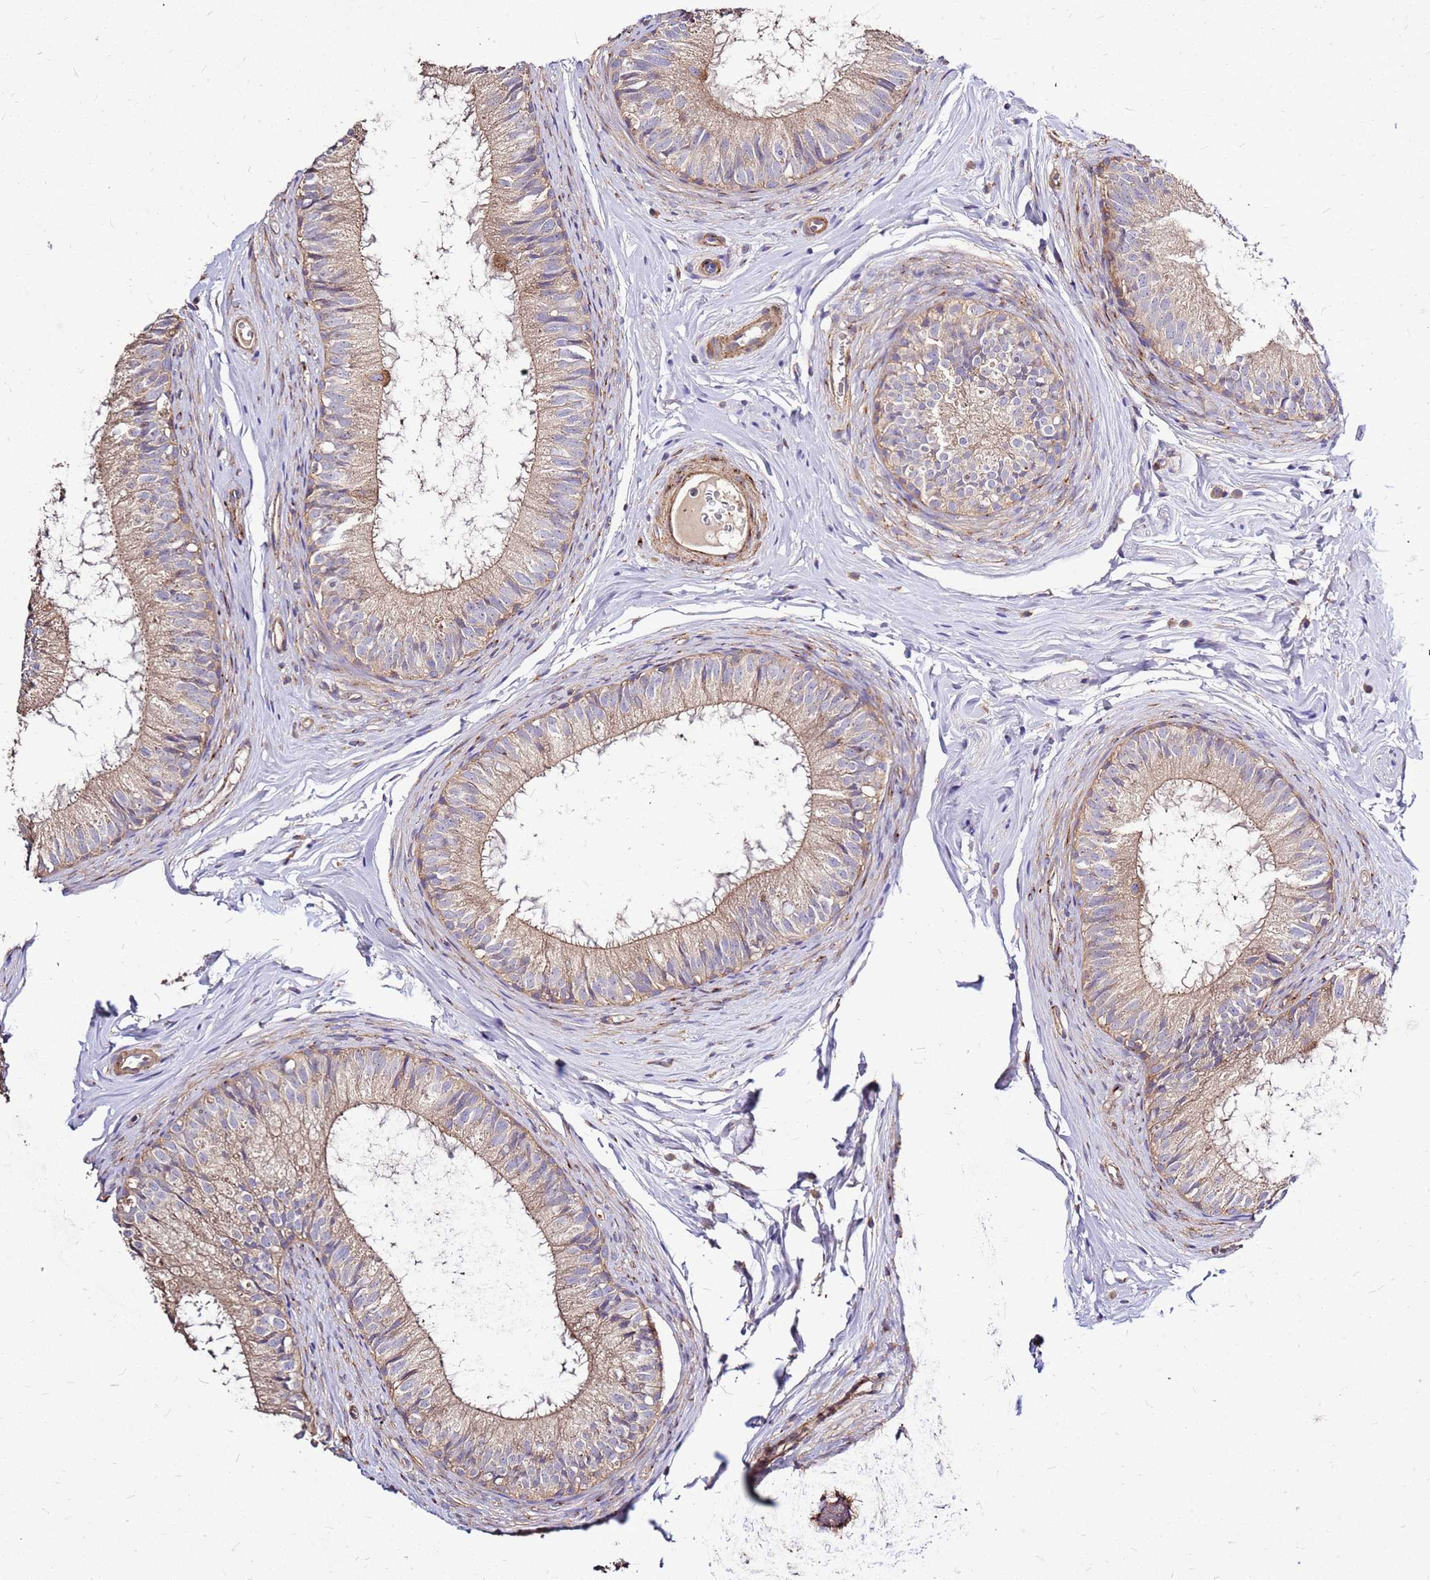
{"staining": {"intensity": "moderate", "quantity": "25%-75%", "location": "cytoplasmic/membranous"}, "tissue": "epididymis", "cell_type": "Glandular cells", "image_type": "normal", "snomed": [{"axis": "morphology", "description": "Normal tissue, NOS"}, {"axis": "topography", "description": "Epididymis"}], "caption": "Benign epididymis displays moderate cytoplasmic/membranous staining in approximately 25%-75% of glandular cells The staining was performed using DAB, with brown indicating positive protein expression. Nuclei are stained blue with hematoxylin..", "gene": "EXD3", "patient": {"sex": "male", "age": 25}}